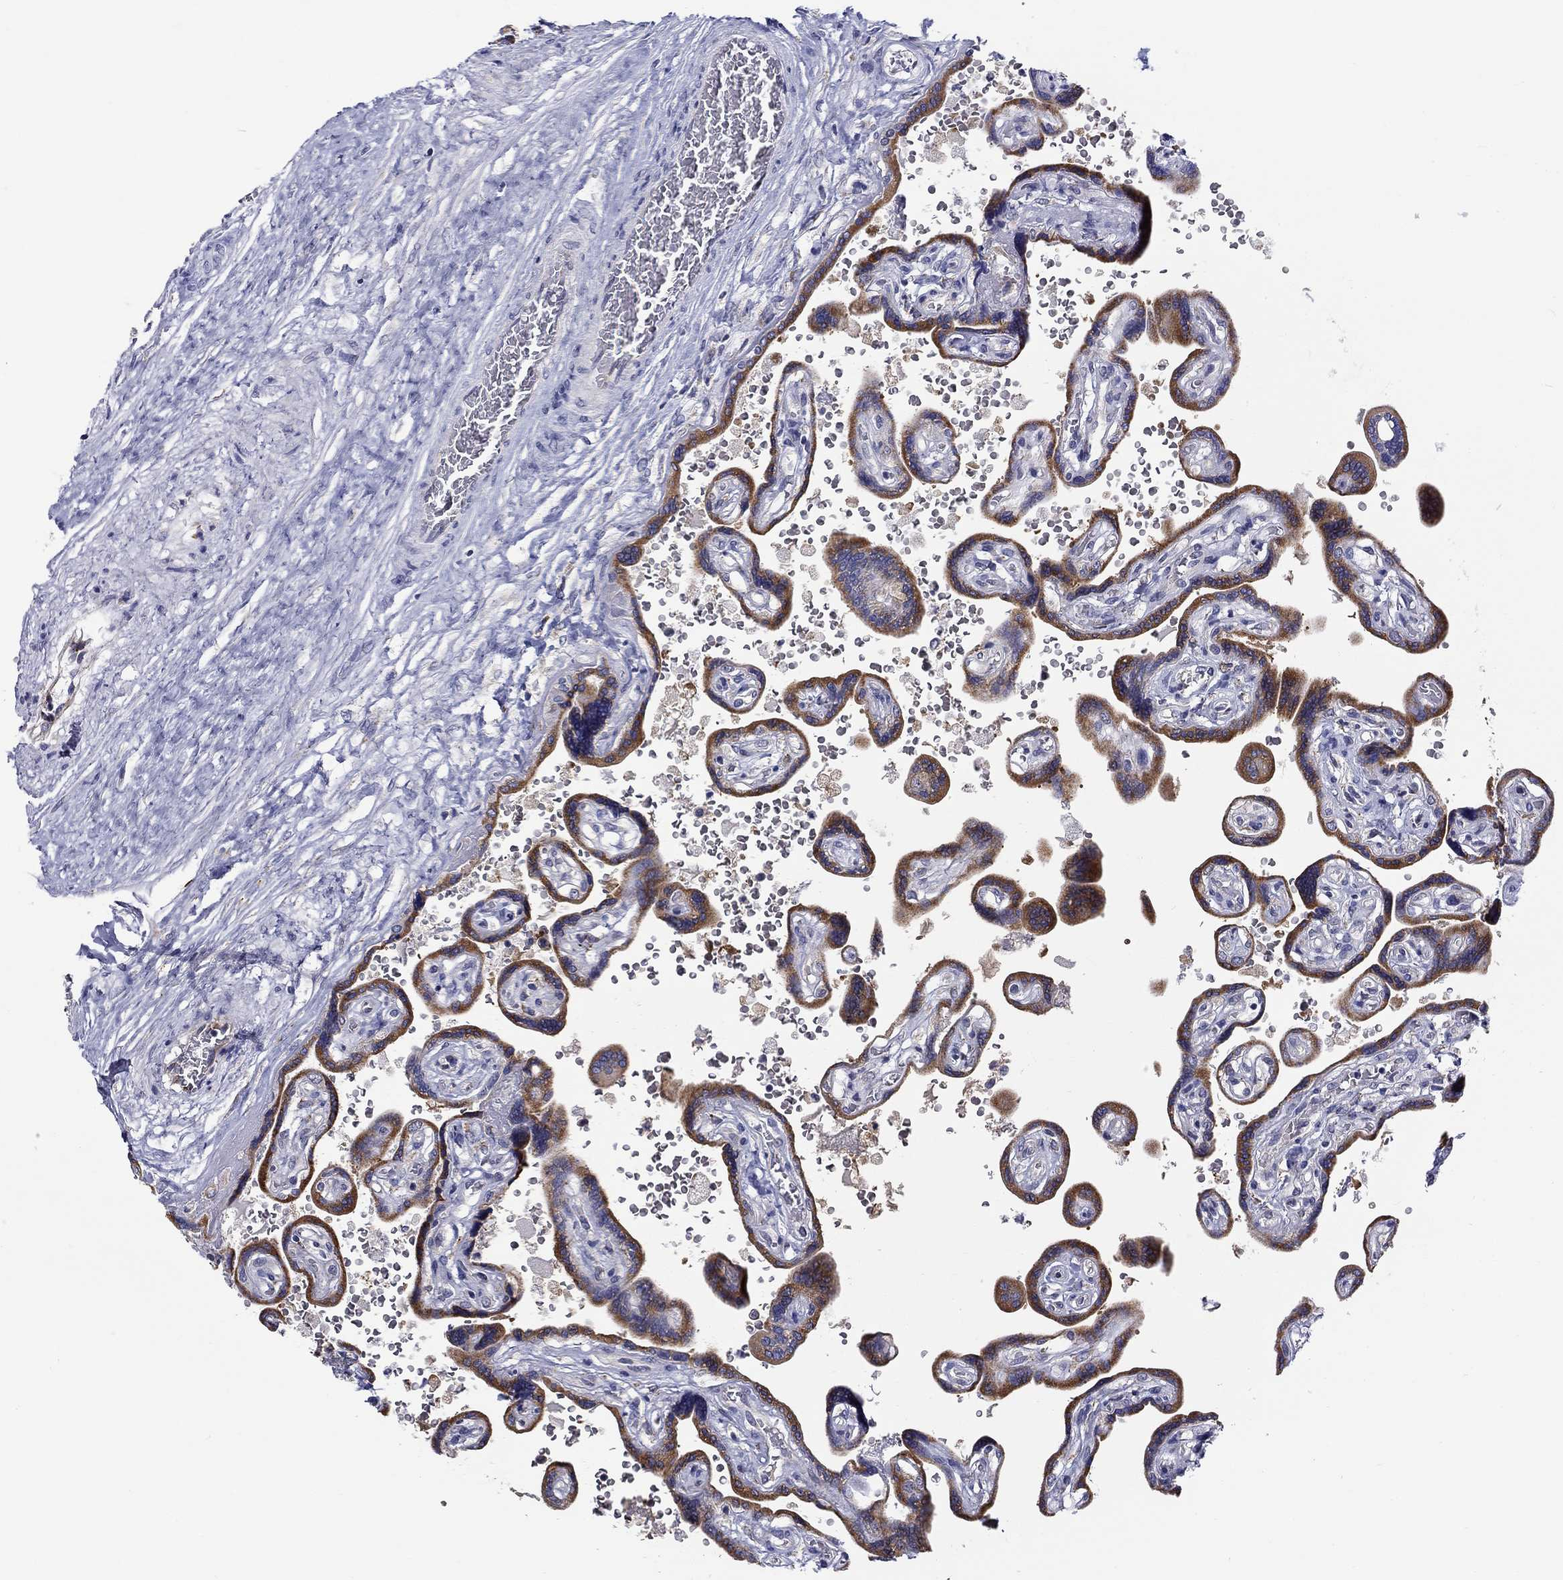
{"staining": {"intensity": "negative", "quantity": "none", "location": "none"}, "tissue": "placenta", "cell_type": "Decidual cells", "image_type": "normal", "snomed": [{"axis": "morphology", "description": "Normal tissue, NOS"}, {"axis": "topography", "description": "Placenta"}], "caption": "Normal placenta was stained to show a protein in brown. There is no significant expression in decidual cells. The staining is performed using DAB brown chromogen with nuclei counter-stained in using hematoxylin.", "gene": "QRFPR", "patient": {"sex": "female", "age": 32}}